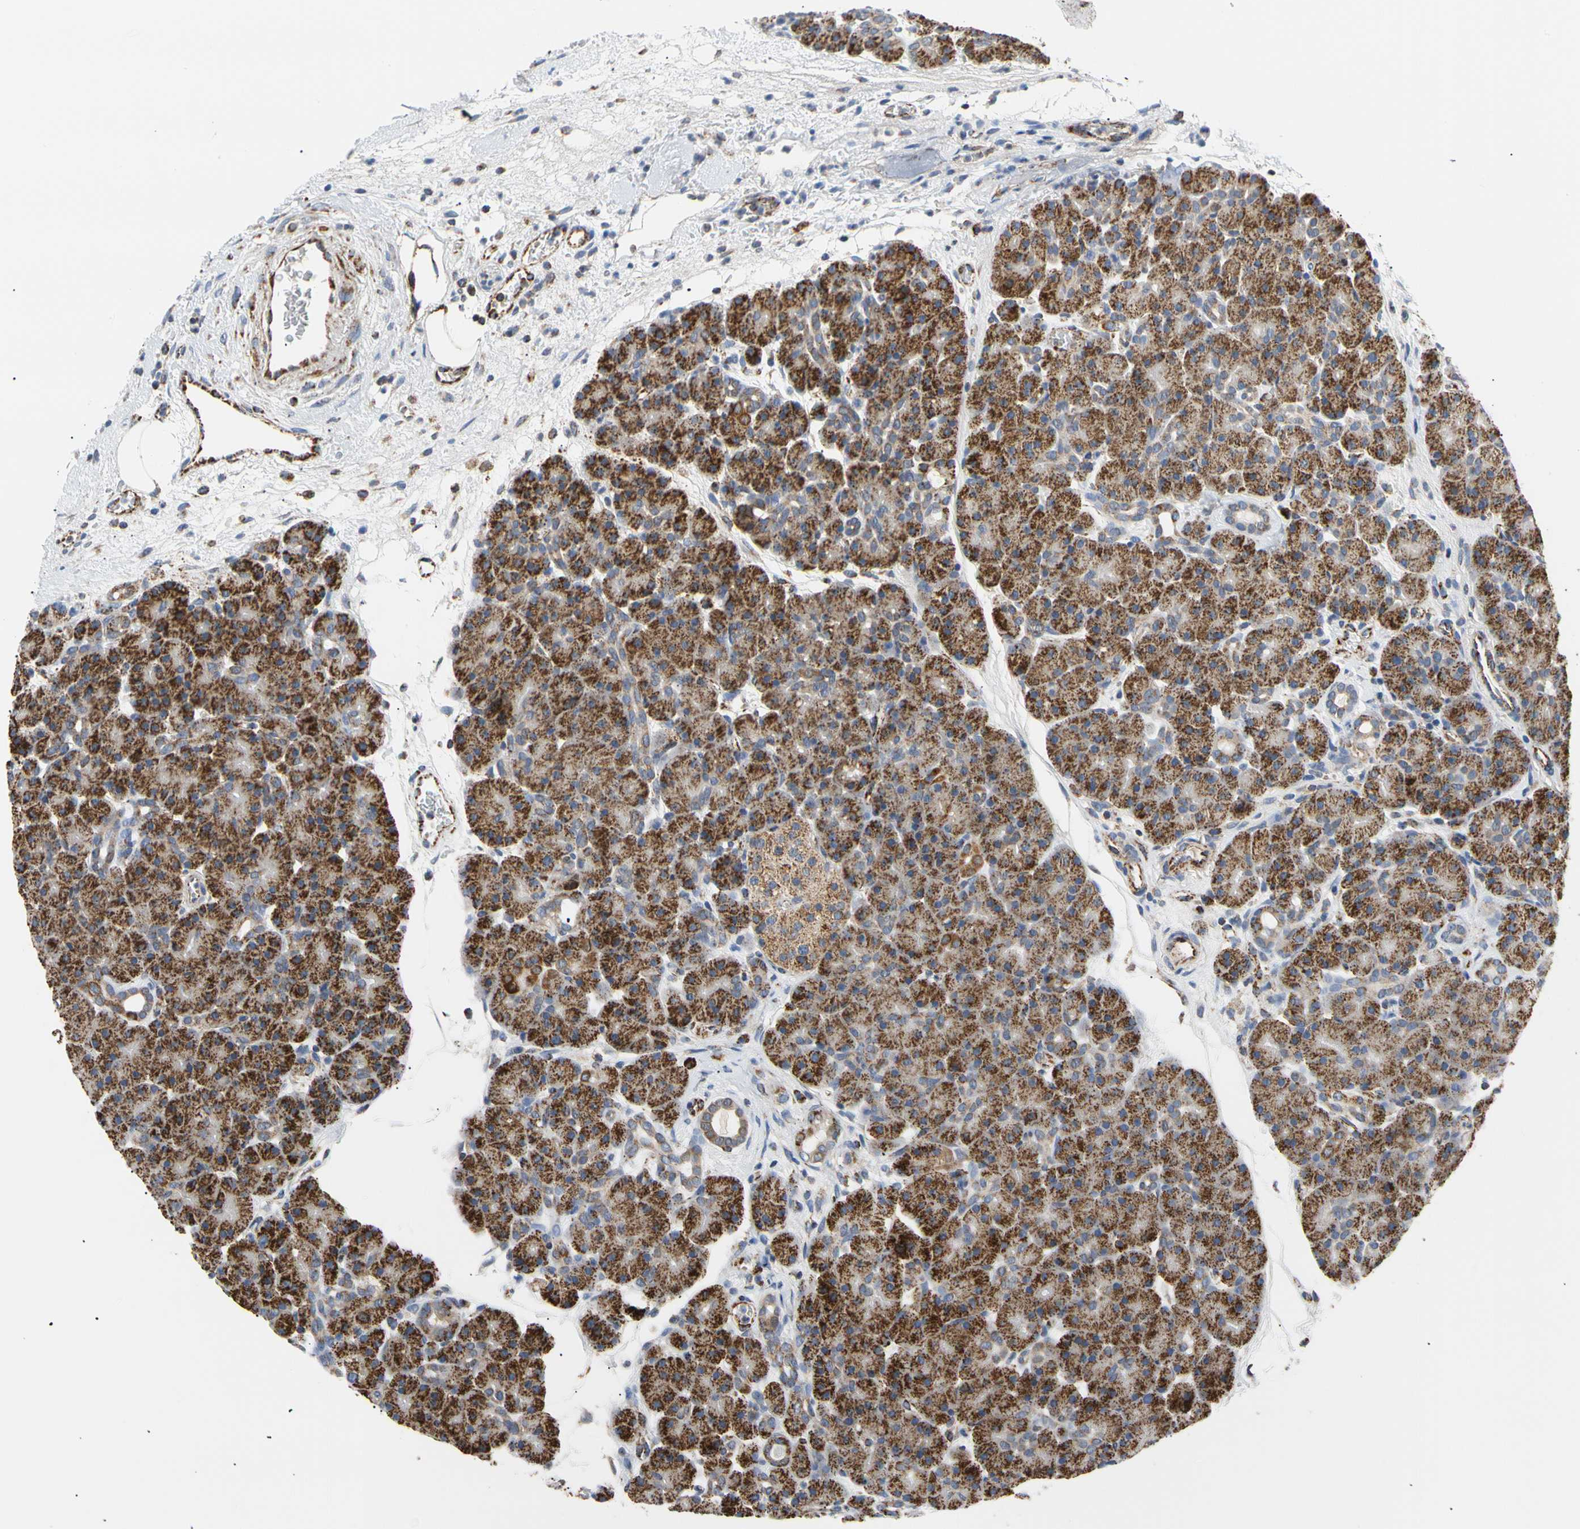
{"staining": {"intensity": "strong", "quantity": ">75%", "location": "cytoplasmic/membranous"}, "tissue": "pancreas", "cell_type": "Exocrine glandular cells", "image_type": "normal", "snomed": [{"axis": "morphology", "description": "Normal tissue, NOS"}, {"axis": "topography", "description": "Pancreas"}], "caption": "Immunohistochemical staining of benign human pancreas displays strong cytoplasmic/membranous protein positivity in approximately >75% of exocrine glandular cells. Nuclei are stained in blue.", "gene": "ACAT1", "patient": {"sex": "male", "age": 66}}